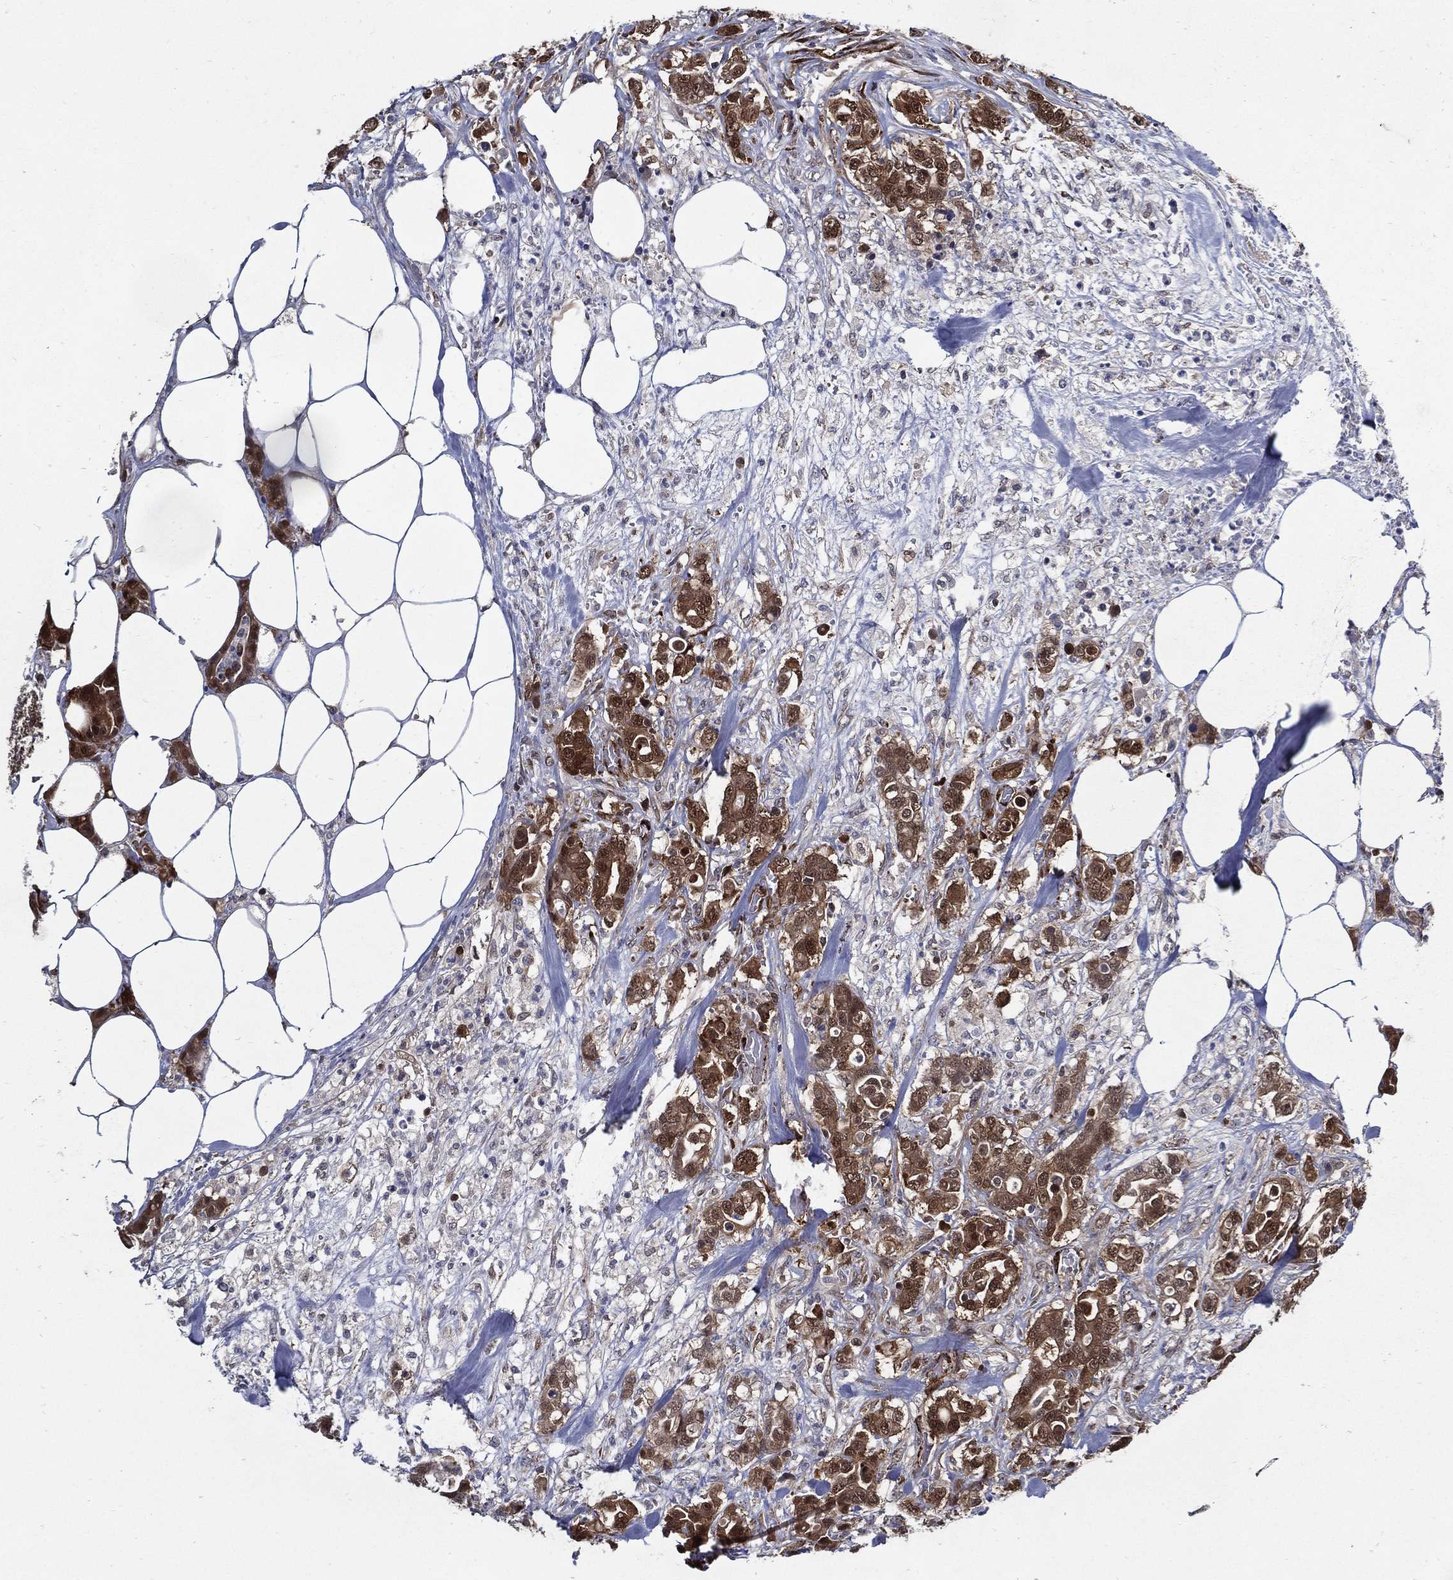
{"staining": {"intensity": "strong", "quantity": ">75%", "location": "cytoplasmic/membranous"}, "tissue": "colorectal cancer", "cell_type": "Tumor cells", "image_type": "cancer", "snomed": [{"axis": "morphology", "description": "Adenocarcinoma, NOS"}, {"axis": "topography", "description": "Colon"}], "caption": "This micrograph exhibits immunohistochemistry (IHC) staining of human colorectal cancer (adenocarcinoma), with high strong cytoplasmic/membranous staining in about >75% of tumor cells.", "gene": "ARHGAP11A", "patient": {"sex": "female", "age": 69}}